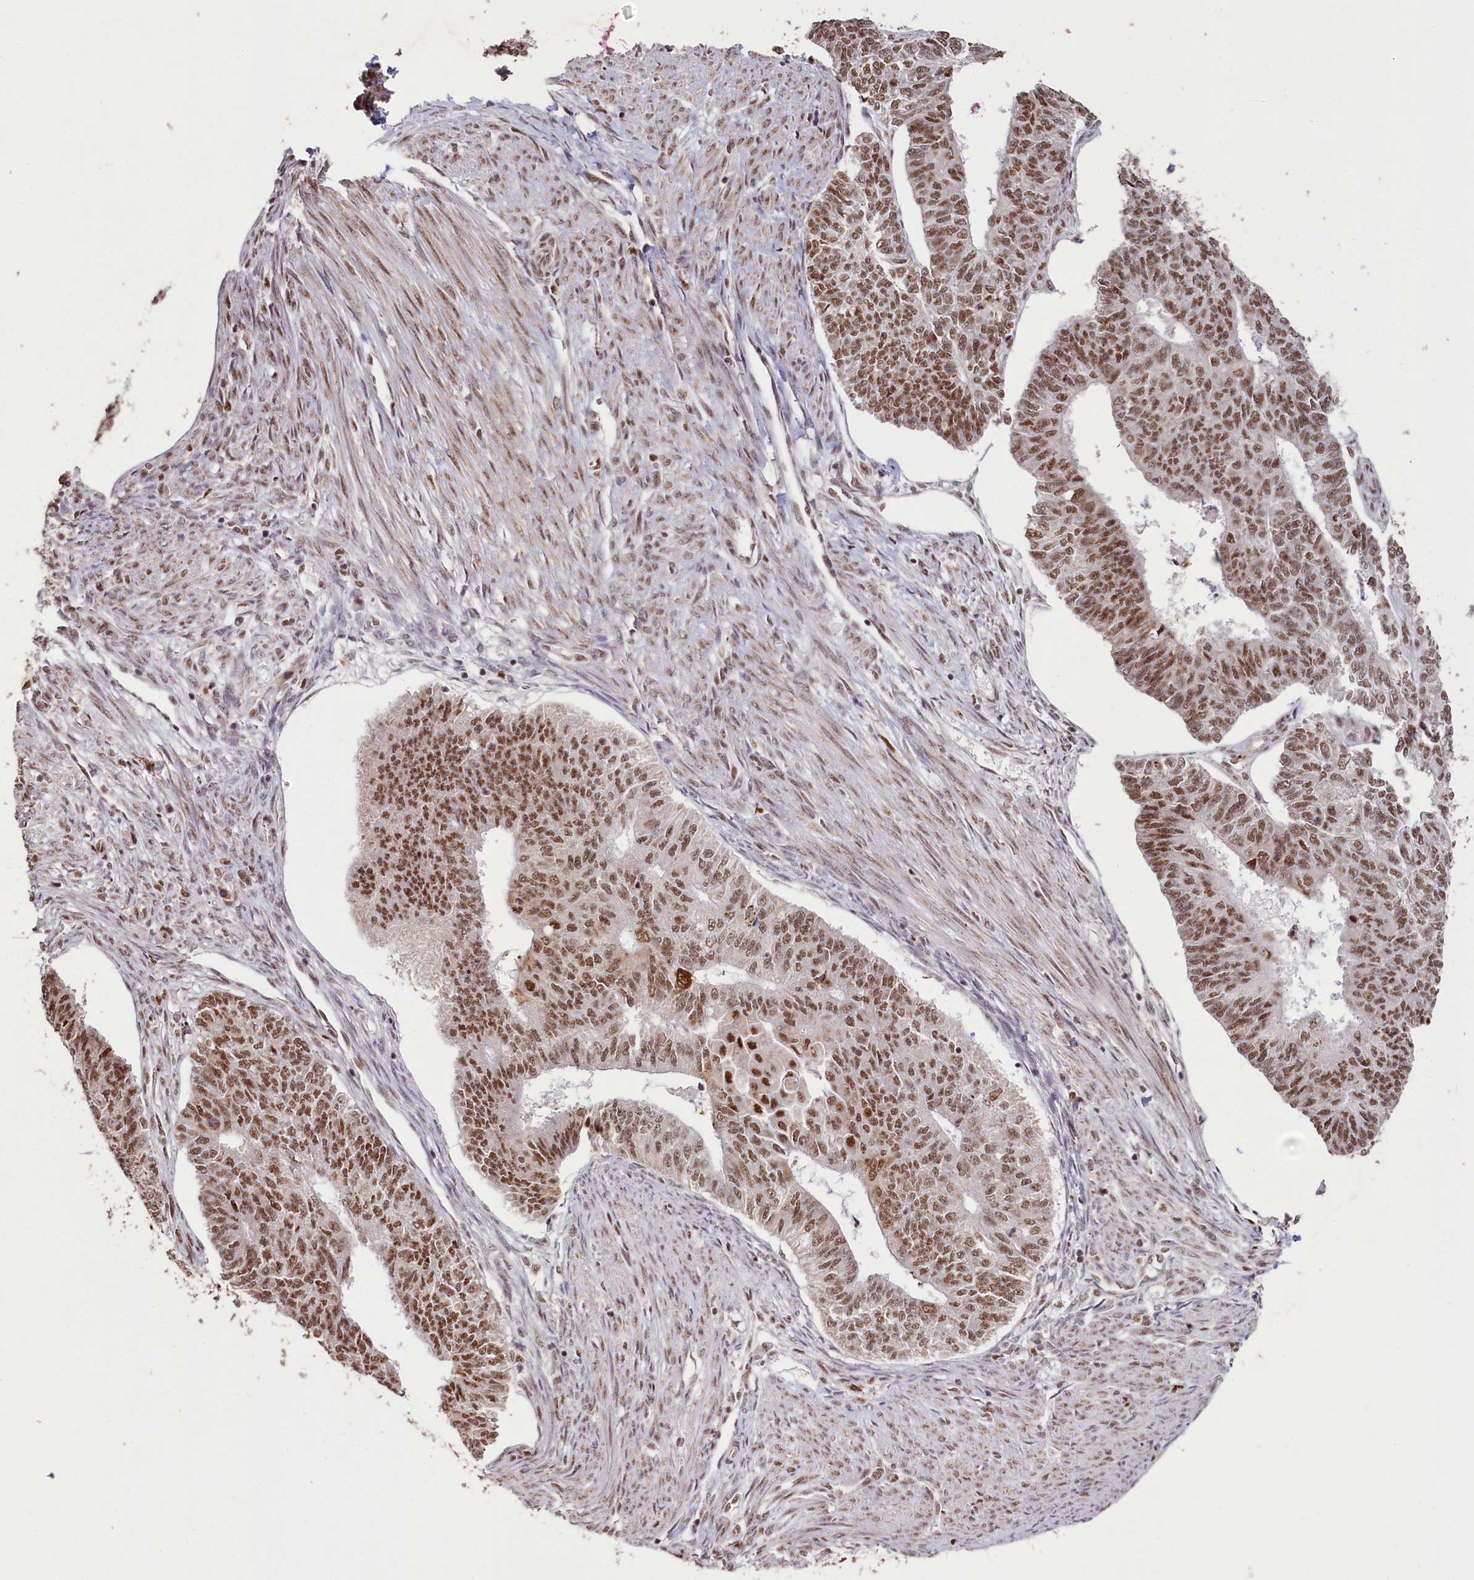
{"staining": {"intensity": "moderate", "quantity": ">75%", "location": "nuclear"}, "tissue": "endometrial cancer", "cell_type": "Tumor cells", "image_type": "cancer", "snomed": [{"axis": "morphology", "description": "Adenocarcinoma, NOS"}, {"axis": "topography", "description": "Endometrium"}], "caption": "Human adenocarcinoma (endometrial) stained with a protein marker demonstrates moderate staining in tumor cells.", "gene": "PDE6D", "patient": {"sex": "female", "age": 32}}